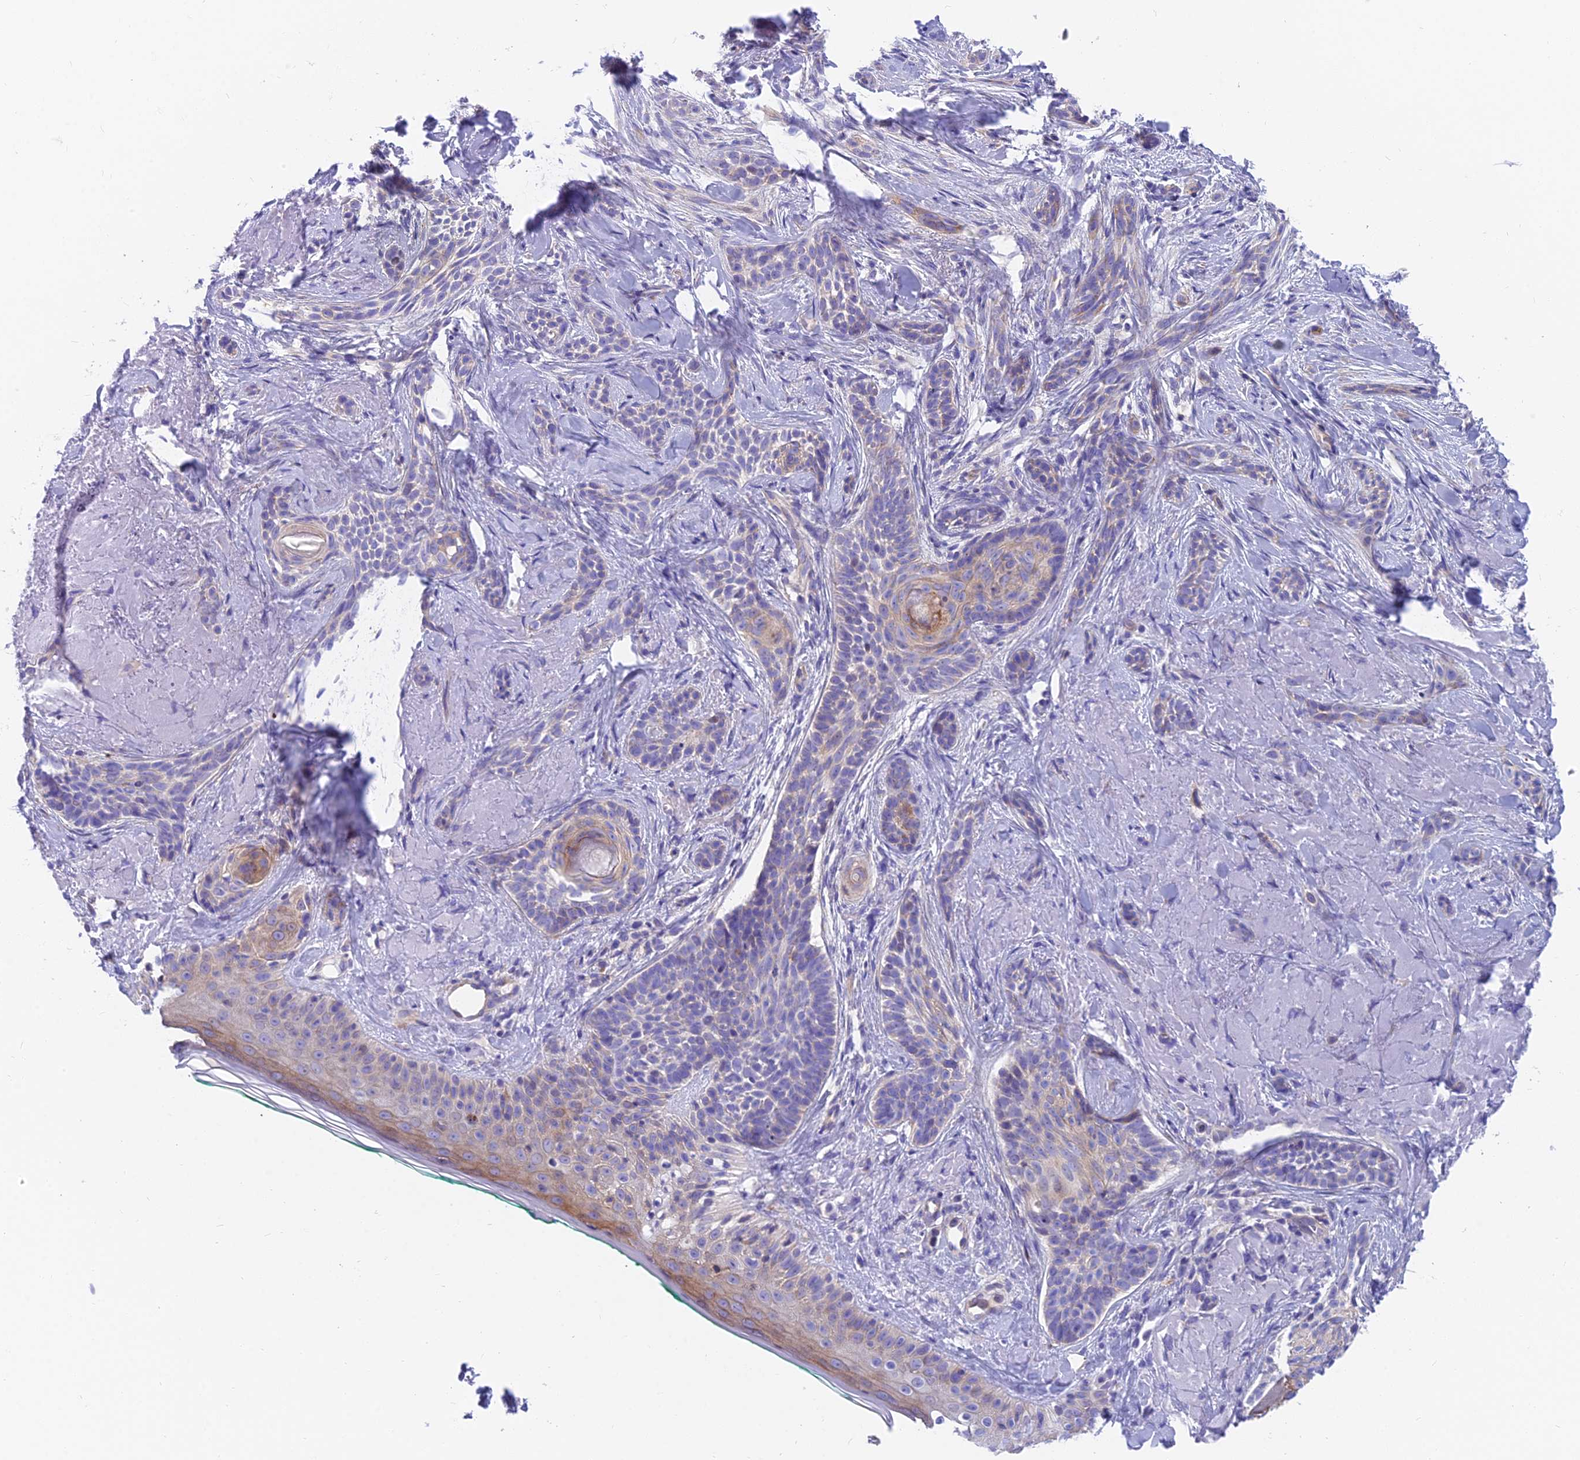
{"staining": {"intensity": "weak", "quantity": "<25%", "location": "cytoplasmic/membranous"}, "tissue": "skin cancer", "cell_type": "Tumor cells", "image_type": "cancer", "snomed": [{"axis": "morphology", "description": "Basal cell carcinoma"}, {"axis": "topography", "description": "Skin"}], "caption": "Skin cancer (basal cell carcinoma) stained for a protein using immunohistochemistry displays no positivity tumor cells.", "gene": "MVB12A", "patient": {"sex": "male", "age": 71}}